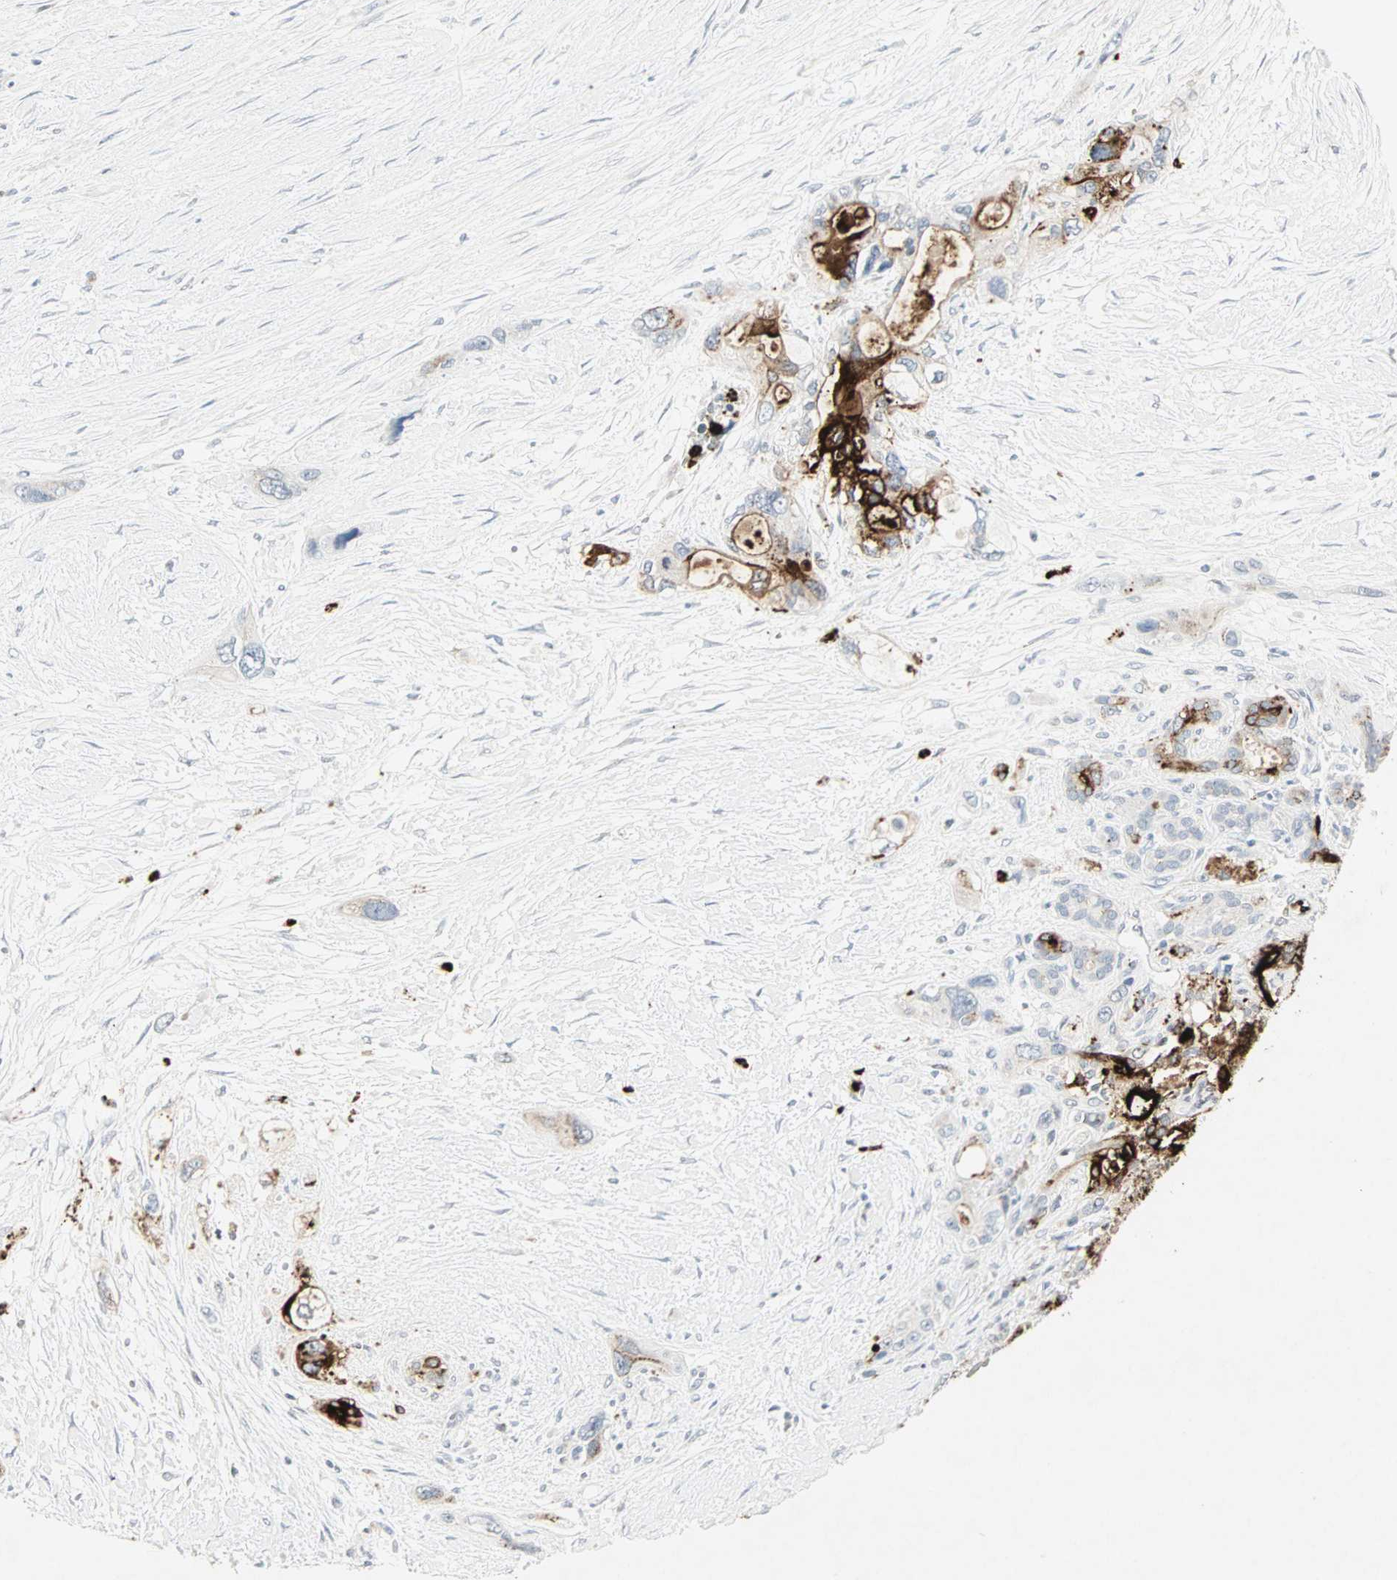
{"staining": {"intensity": "strong", "quantity": "25%-75%", "location": "cytoplasmic/membranous"}, "tissue": "pancreatic cancer", "cell_type": "Tumor cells", "image_type": "cancer", "snomed": [{"axis": "morphology", "description": "Adenocarcinoma, NOS"}, {"axis": "topography", "description": "Pancreas"}], "caption": "Immunohistochemical staining of human pancreatic adenocarcinoma shows strong cytoplasmic/membranous protein positivity in approximately 25%-75% of tumor cells. (DAB (3,3'-diaminobenzidine) = brown stain, brightfield microscopy at high magnification).", "gene": "CEACAM6", "patient": {"sex": "male", "age": 46}}